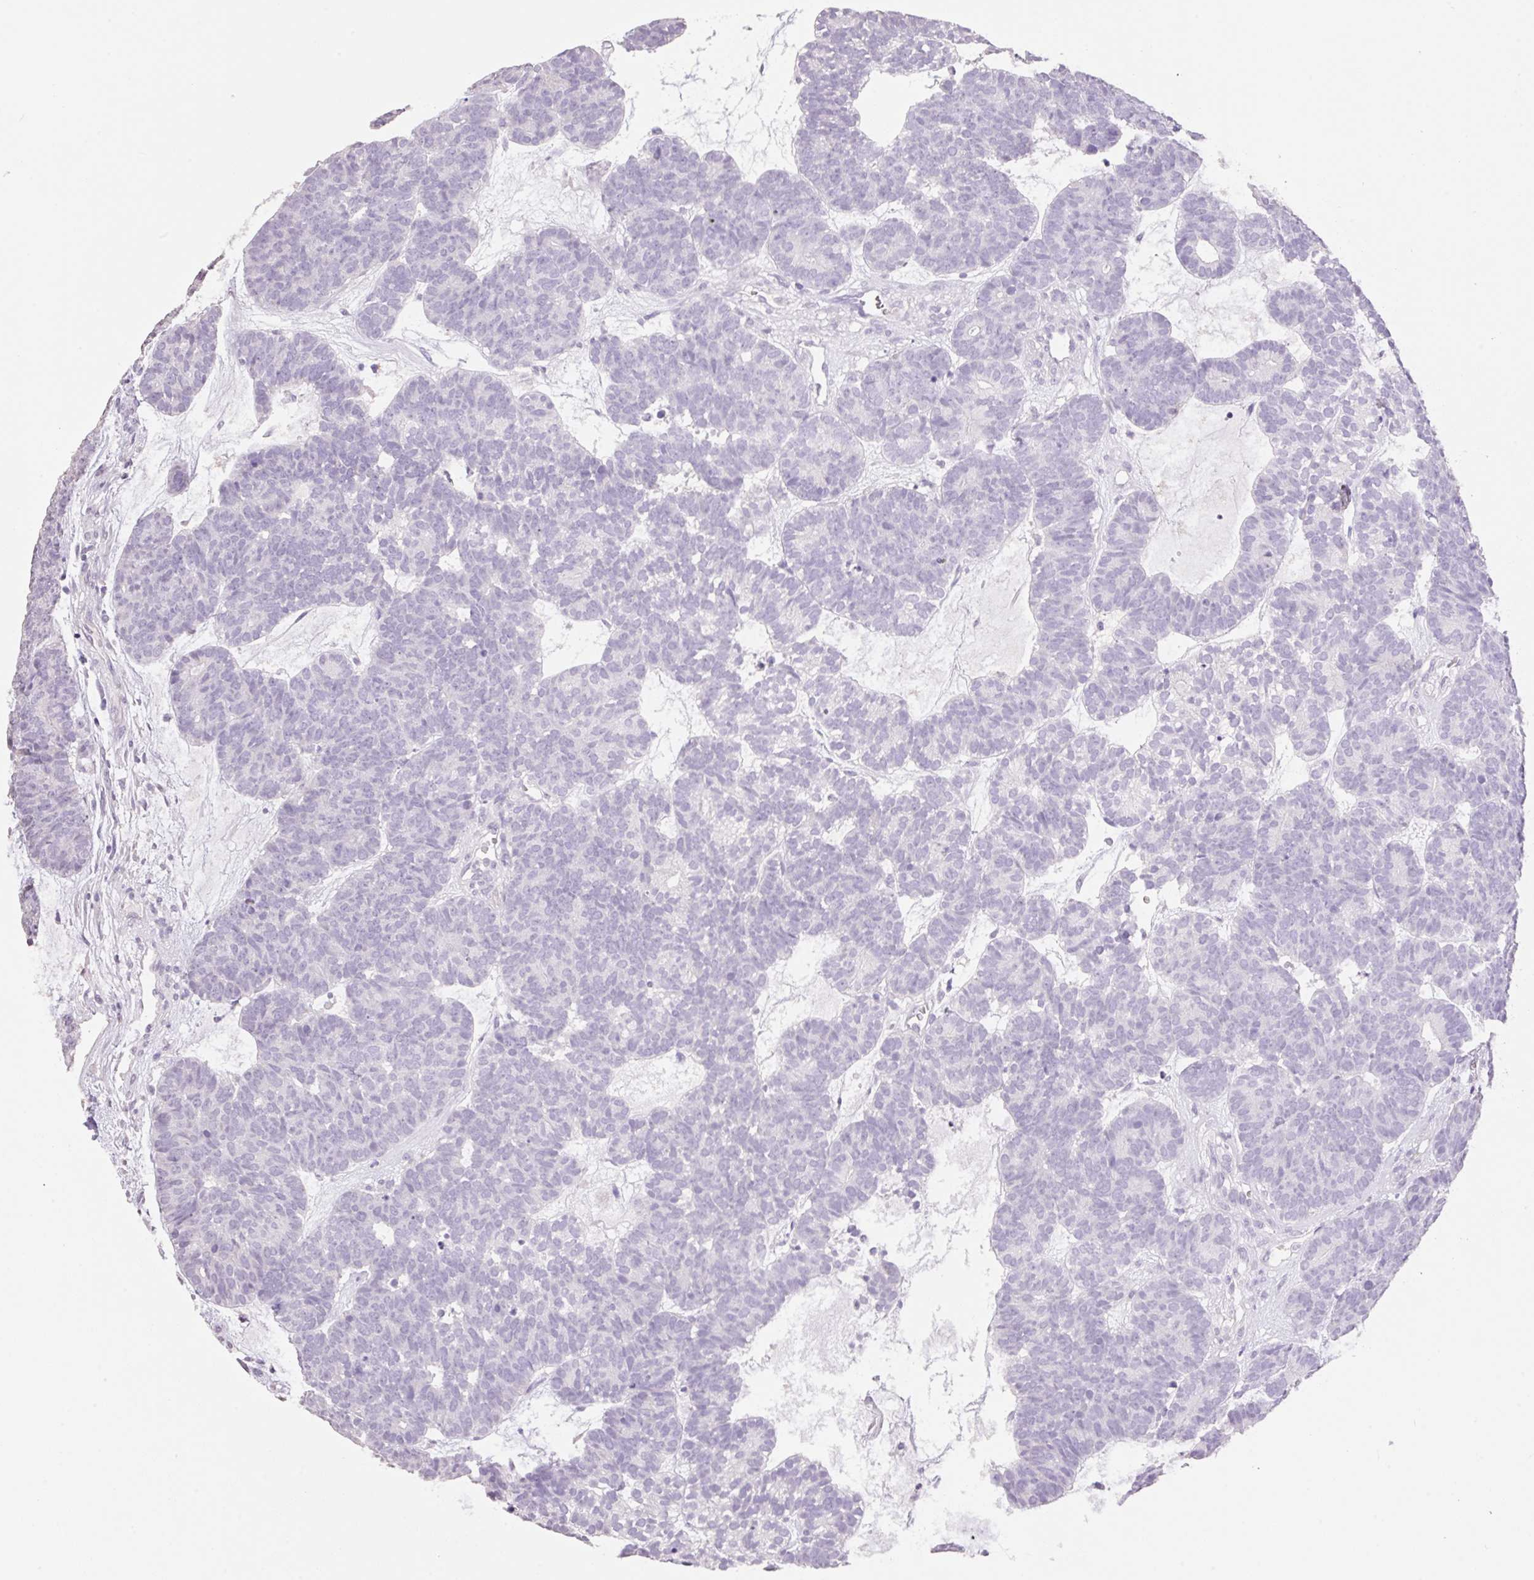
{"staining": {"intensity": "negative", "quantity": "none", "location": "none"}, "tissue": "head and neck cancer", "cell_type": "Tumor cells", "image_type": "cancer", "snomed": [{"axis": "morphology", "description": "Adenocarcinoma, NOS"}, {"axis": "topography", "description": "Head-Neck"}], "caption": "A high-resolution histopathology image shows immunohistochemistry staining of head and neck adenocarcinoma, which displays no significant expression in tumor cells.", "gene": "HCRTR2", "patient": {"sex": "female", "age": 81}}